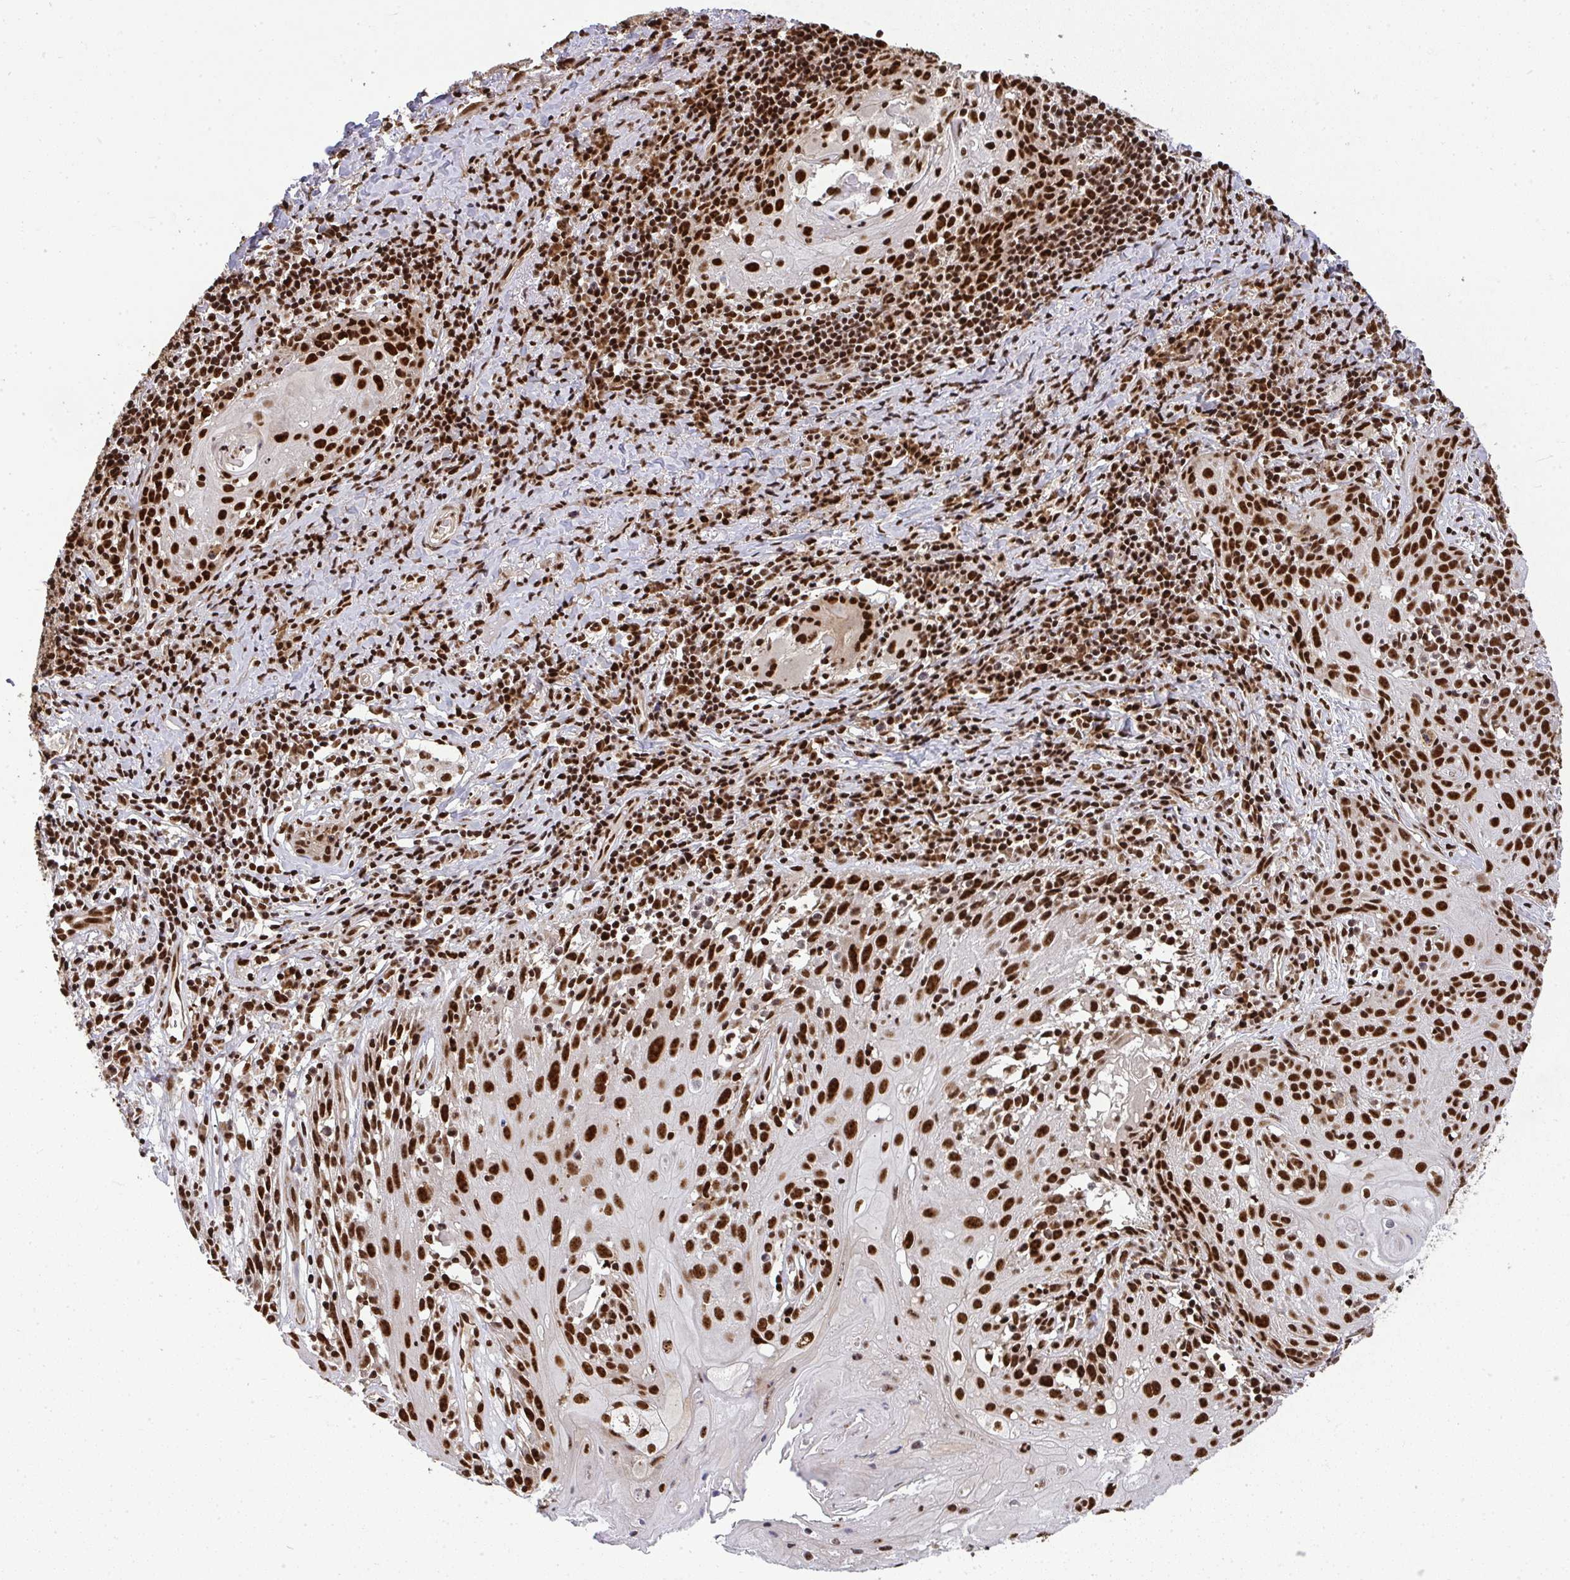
{"staining": {"intensity": "strong", "quantity": ">75%", "location": "nuclear"}, "tissue": "skin cancer", "cell_type": "Tumor cells", "image_type": "cancer", "snomed": [{"axis": "morphology", "description": "Squamous cell carcinoma, NOS"}, {"axis": "topography", "description": "Skin"}, {"axis": "topography", "description": "Vulva"}], "caption": "Tumor cells exhibit strong nuclear expression in approximately >75% of cells in skin cancer (squamous cell carcinoma). (Brightfield microscopy of DAB IHC at high magnification).", "gene": "U2AF1", "patient": {"sex": "female", "age": 76}}